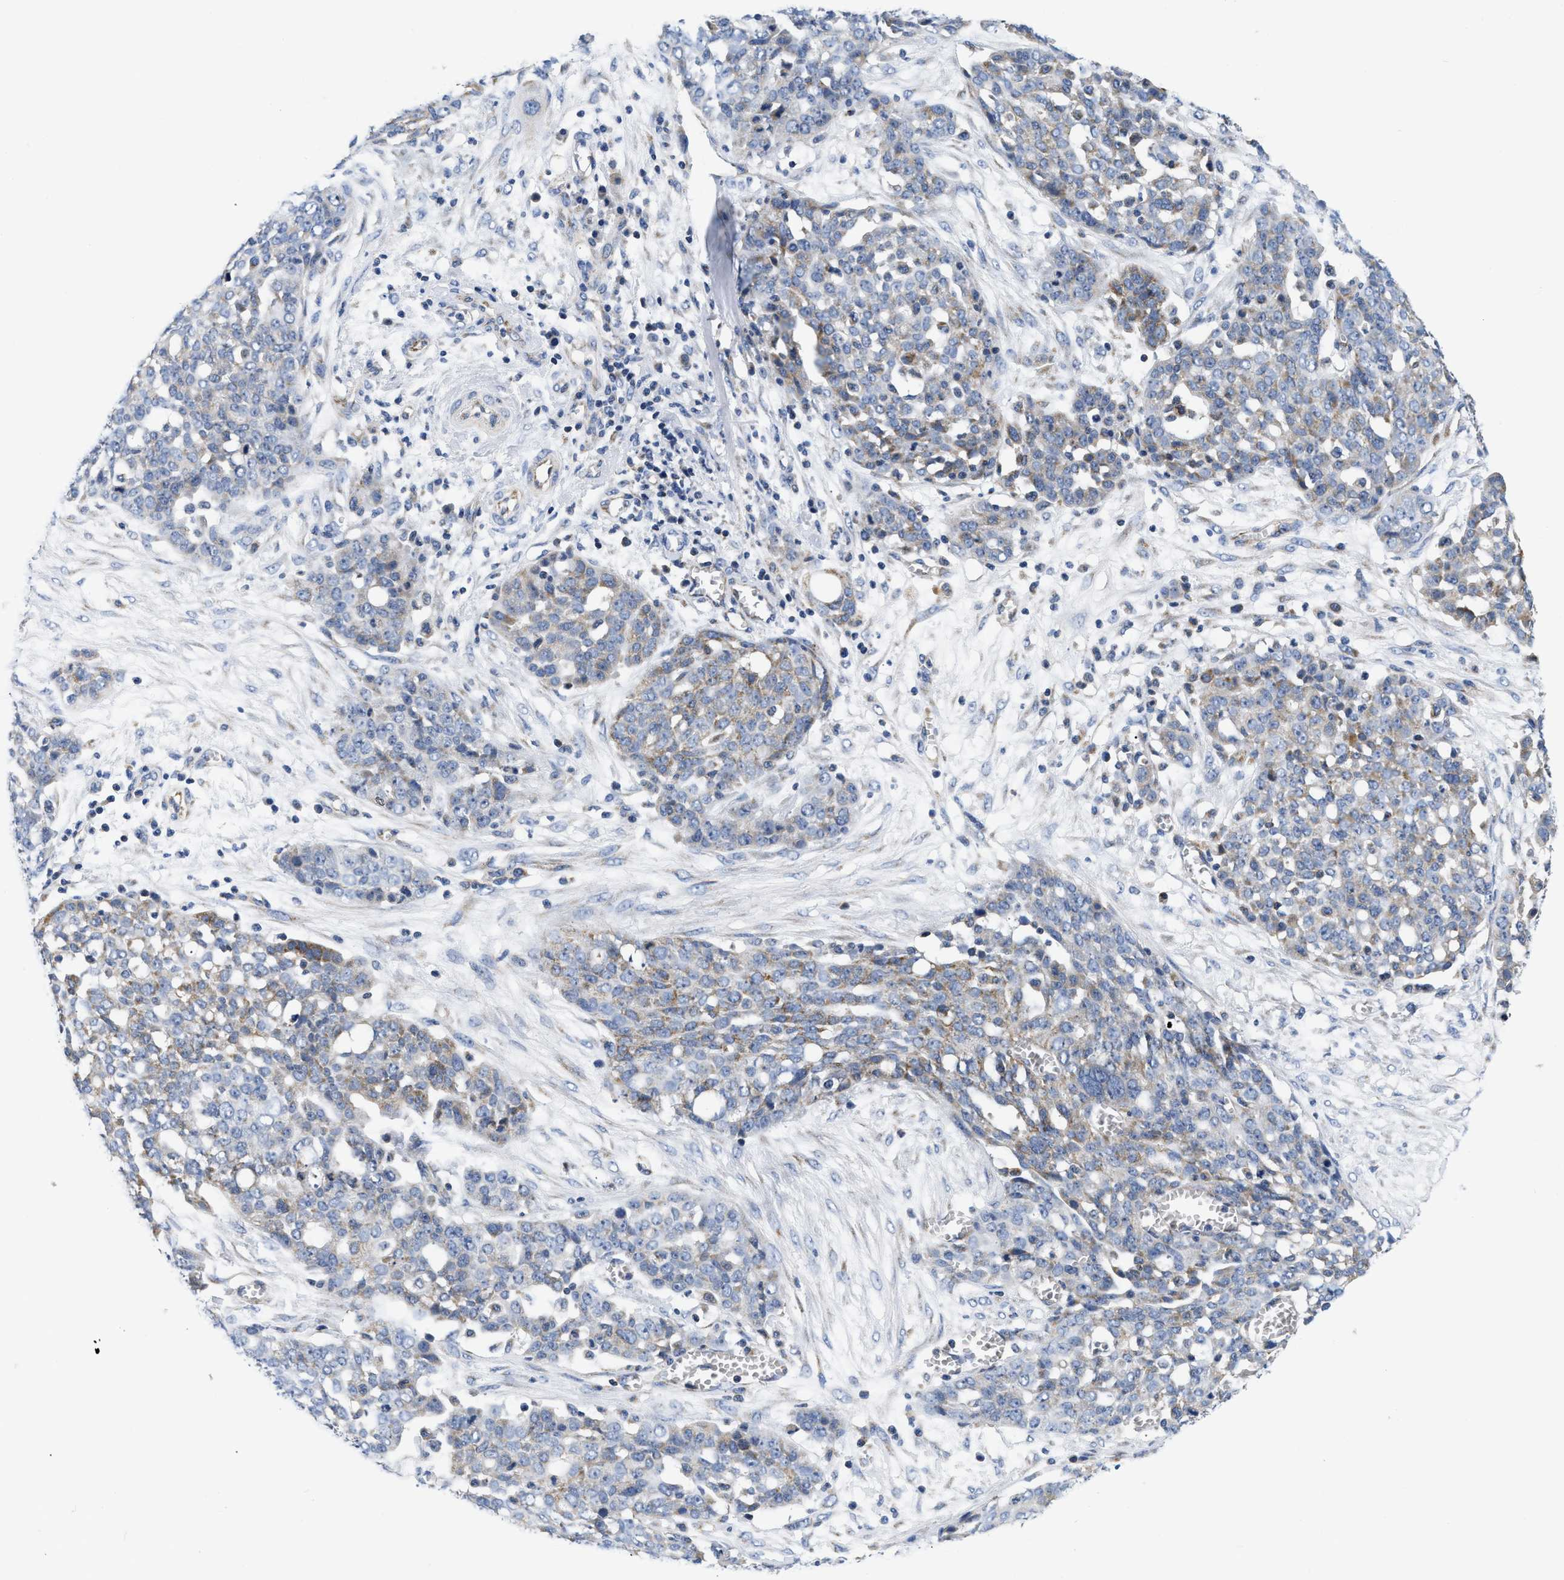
{"staining": {"intensity": "weak", "quantity": "<25%", "location": "cytoplasmic/membranous"}, "tissue": "ovarian cancer", "cell_type": "Tumor cells", "image_type": "cancer", "snomed": [{"axis": "morphology", "description": "Cystadenocarcinoma, serous, NOS"}, {"axis": "topography", "description": "Soft tissue"}, {"axis": "topography", "description": "Ovary"}], "caption": "Immunohistochemical staining of human ovarian cancer (serous cystadenocarcinoma) shows no significant positivity in tumor cells.", "gene": "PDP1", "patient": {"sex": "female", "age": 57}}